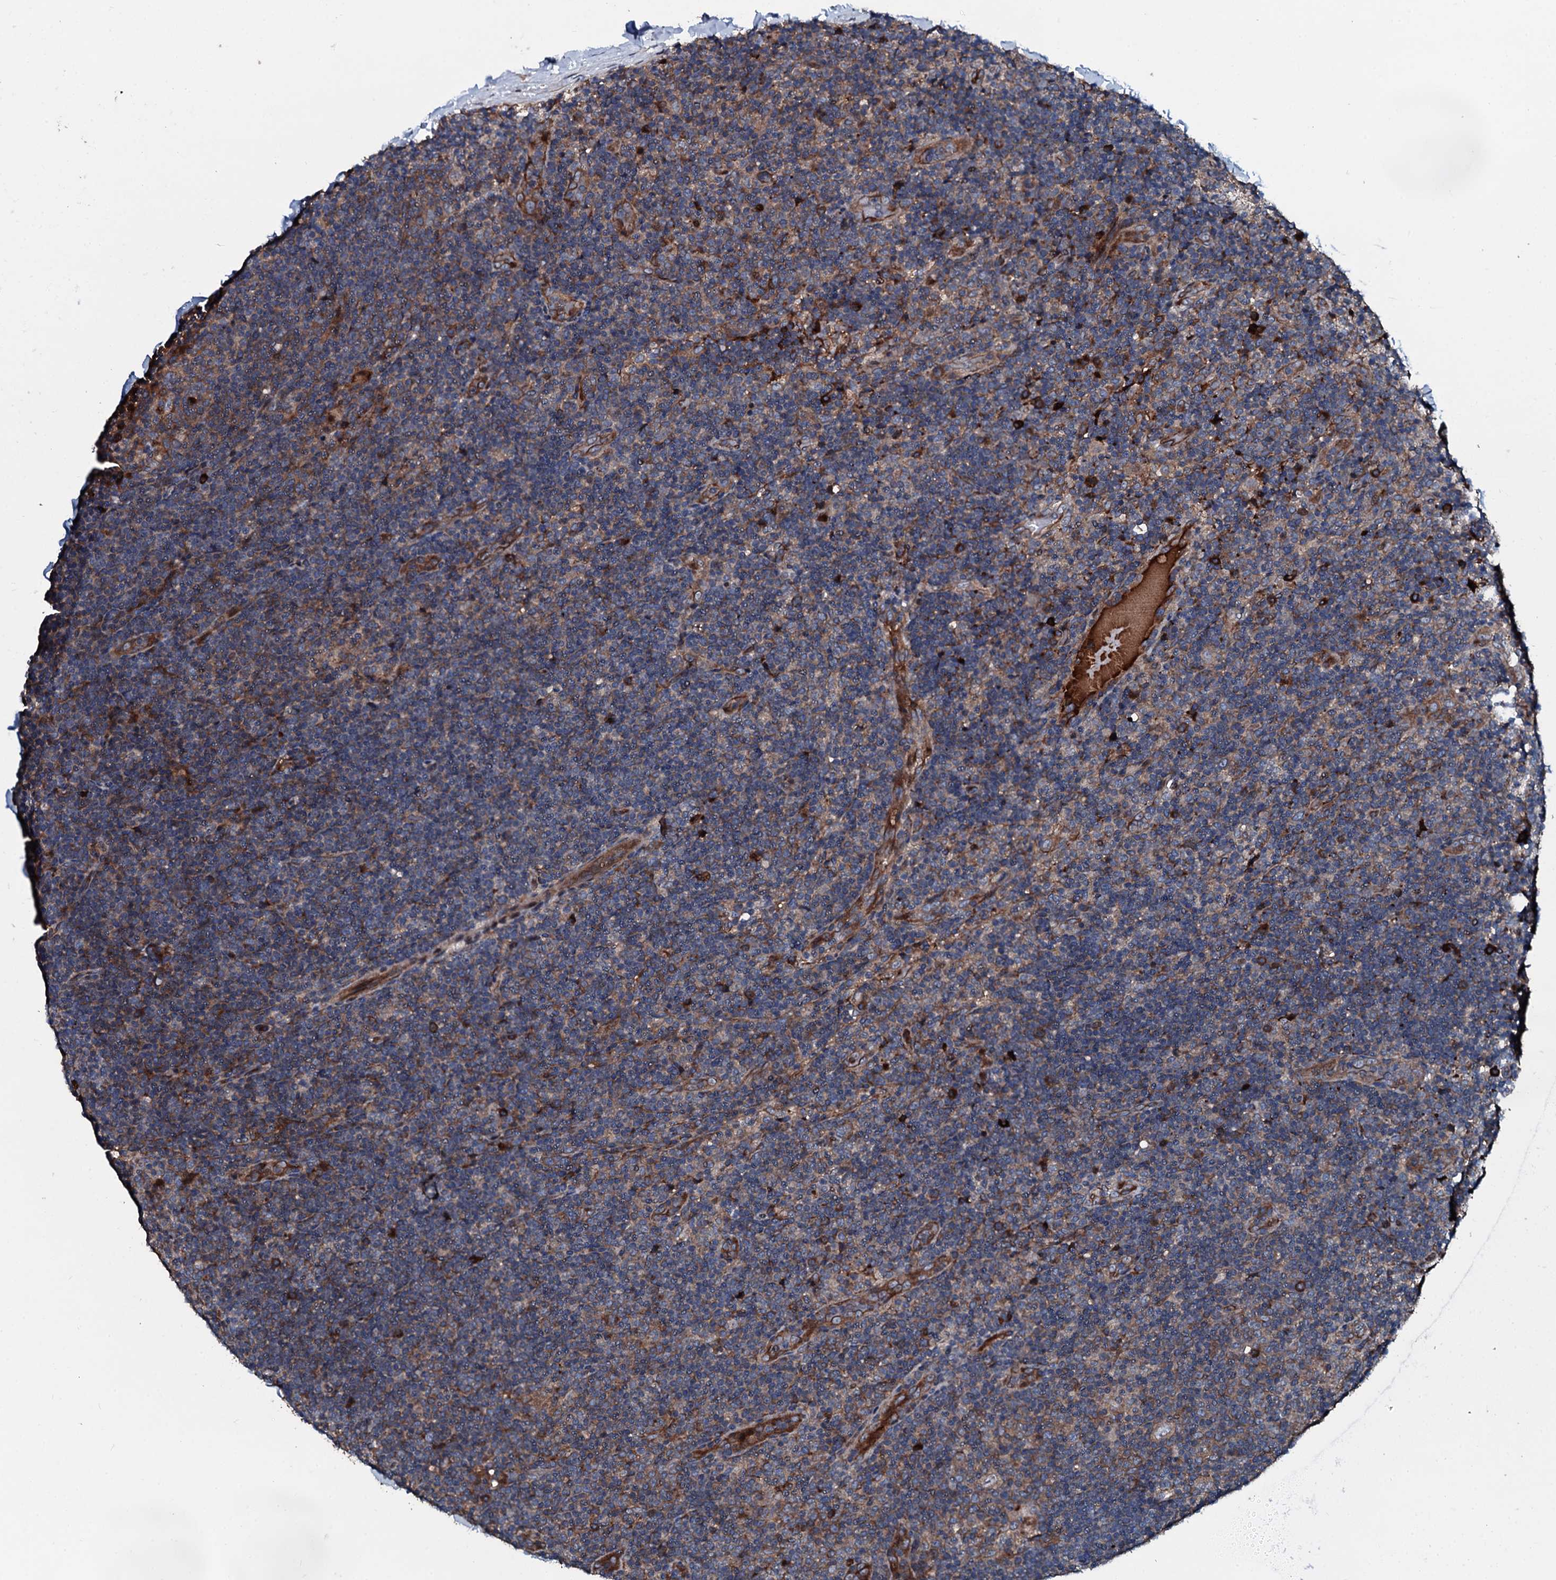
{"staining": {"intensity": "moderate", "quantity": ">75%", "location": "cytoplasmic/membranous"}, "tissue": "lymphoma", "cell_type": "Tumor cells", "image_type": "cancer", "snomed": [{"axis": "morphology", "description": "Hodgkin's disease, NOS"}, {"axis": "topography", "description": "Lymph node"}], "caption": "Immunohistochemical staining of Hodgkin's disease reveals medium levels of moderate cytoplasmic/membranous protein staining in approximately >75% of tumor cells. Ihc stains the protein of interest in brown and the nuclei are stained blue.", "gene": "AARS1", "patient": {"sex": "female", "age": 57}}